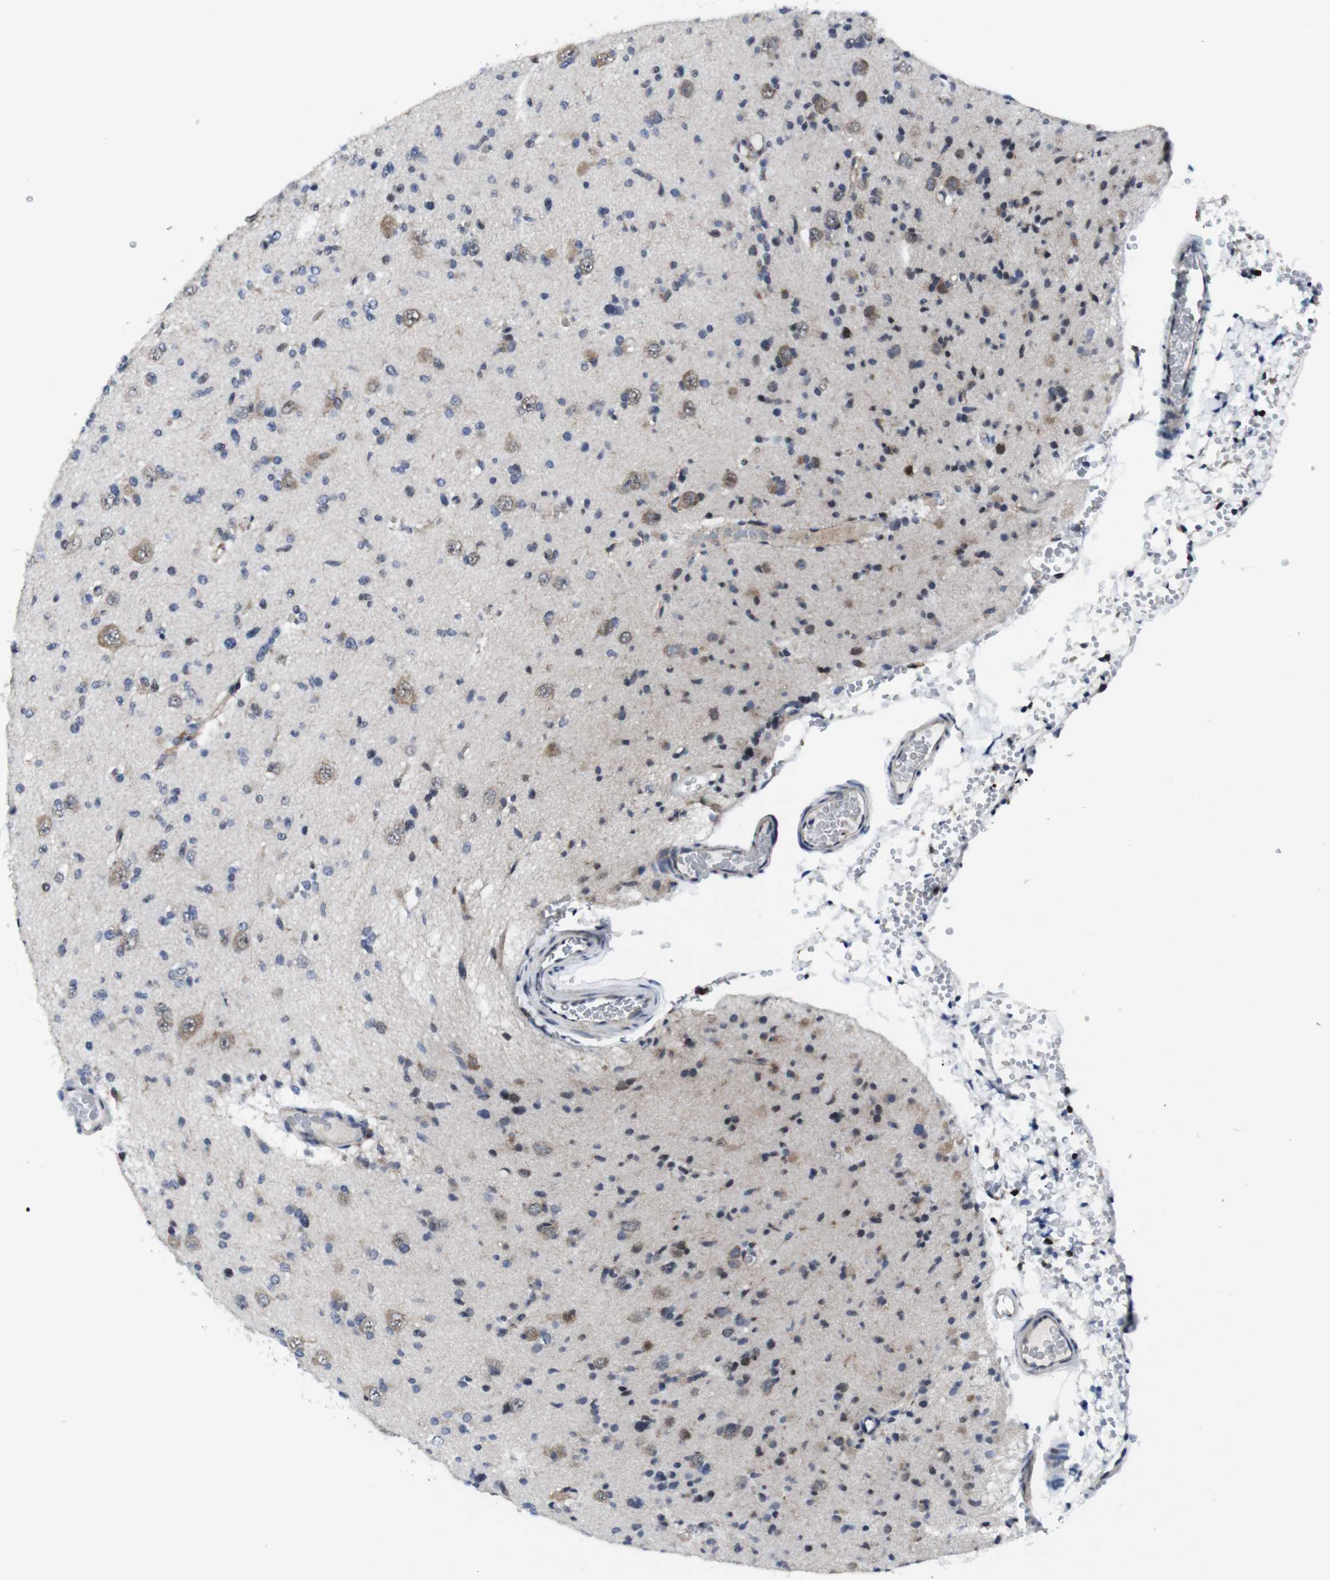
{"staining": {"intensity": "moderate", "quantity": "<25%", "location": "cytoplasmic/membranous,nuclear"}, "tissue": "glioma", "cell_type": "Tumor cells", "image_type": "cancer", "snomed": [{"axis": "morphology", "description": "Glioma, malignant, Low grade"}, {"axis": "topography", "description": "Brain"}], "caption": "A brown stain shows moderate cytoplasmic/membranous and nuclear staining of a protein in glioma tumor cells. (IHC, brightfield microscopy, high magnification).", "gene": "STAT4", "patient": {"sex": "female", "age": 22}}